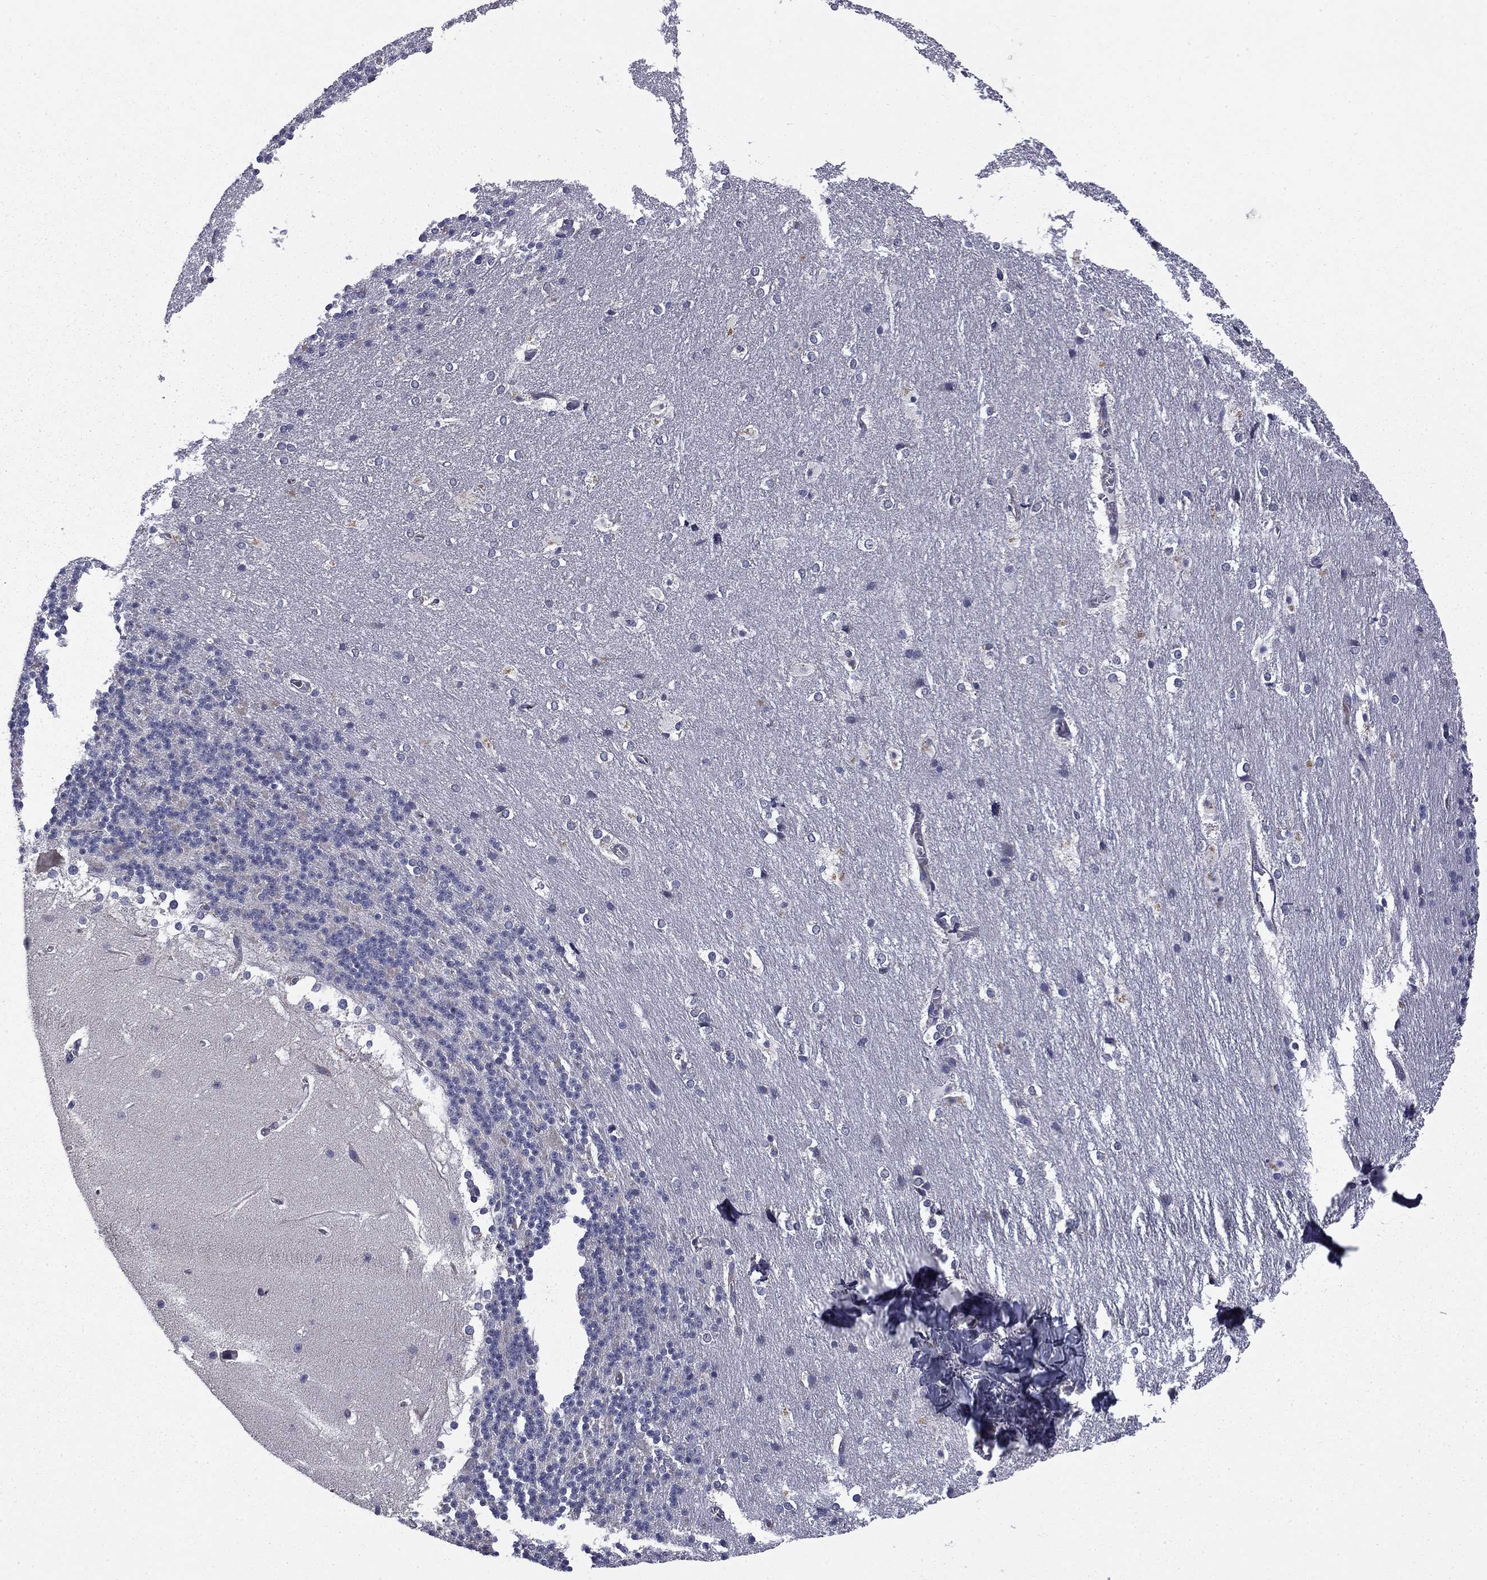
{"staining": {"intensity": "negative", "quantity": "none", "location": "none"}, "tissue": "cerebellum", "cell_type": "Cells in granular layer", "image_type": "normal", "snomed": [{"axis": "morphology", "description": "Normal tissue, NOS"}, {"axis": "topography", "description": "Cerebellum"}], "caption": "Immunohistochemistry histopathology image of benign human cerebellum stained for a protein (brown), which demonstrates no positivity in cells in granular layer. The staining was performed using DAB to visualize the protein expression in brown, while the nuclei were stained in blue with hematoxylin (Magnification: 20x).", "gene": "CEACAM7", "patient": {"sex": "female", "age": 19}}